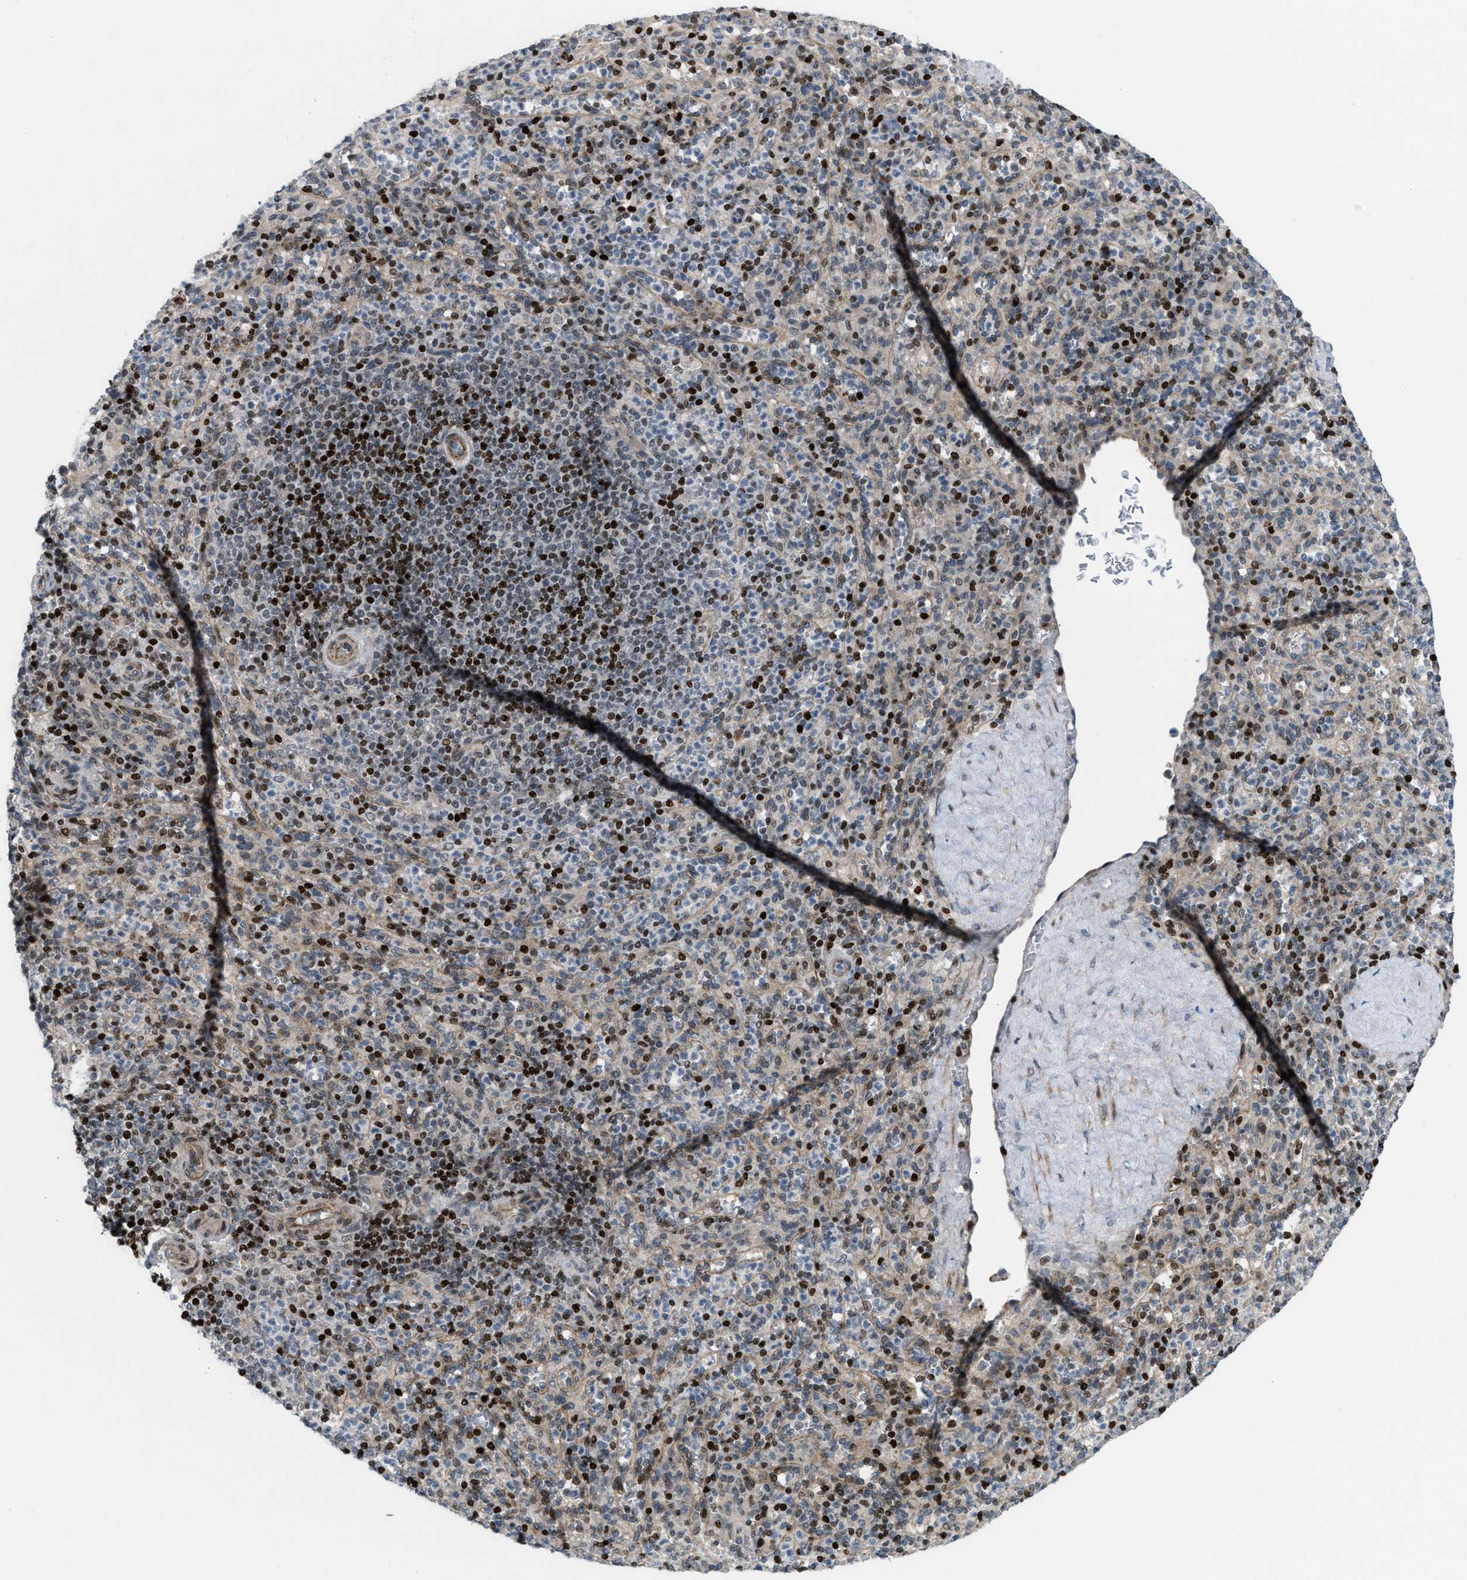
{"staining": {"intensity": "strong", "quantity": "25%-75%", "location": "nuclear"}, "tissue": "spleen", "cell_type": "Cells in red pulp", "image_type": "normal", "snomed": [{"axis": "morphology", "description": "Normal tissue, NOS"}, {"axis": "topography", "description": "Spleen"}], "caption": "The histopathology image shows a brown stain indicating the presence of a protein in the nuclear of cells in red pulp in spleen. (DAB (3,3'-diaminobenzidine) IHC with brightfield microscopy, high magnification).", "gene": "ZNF276", "patient": {"sex": "male", "age": 36}}